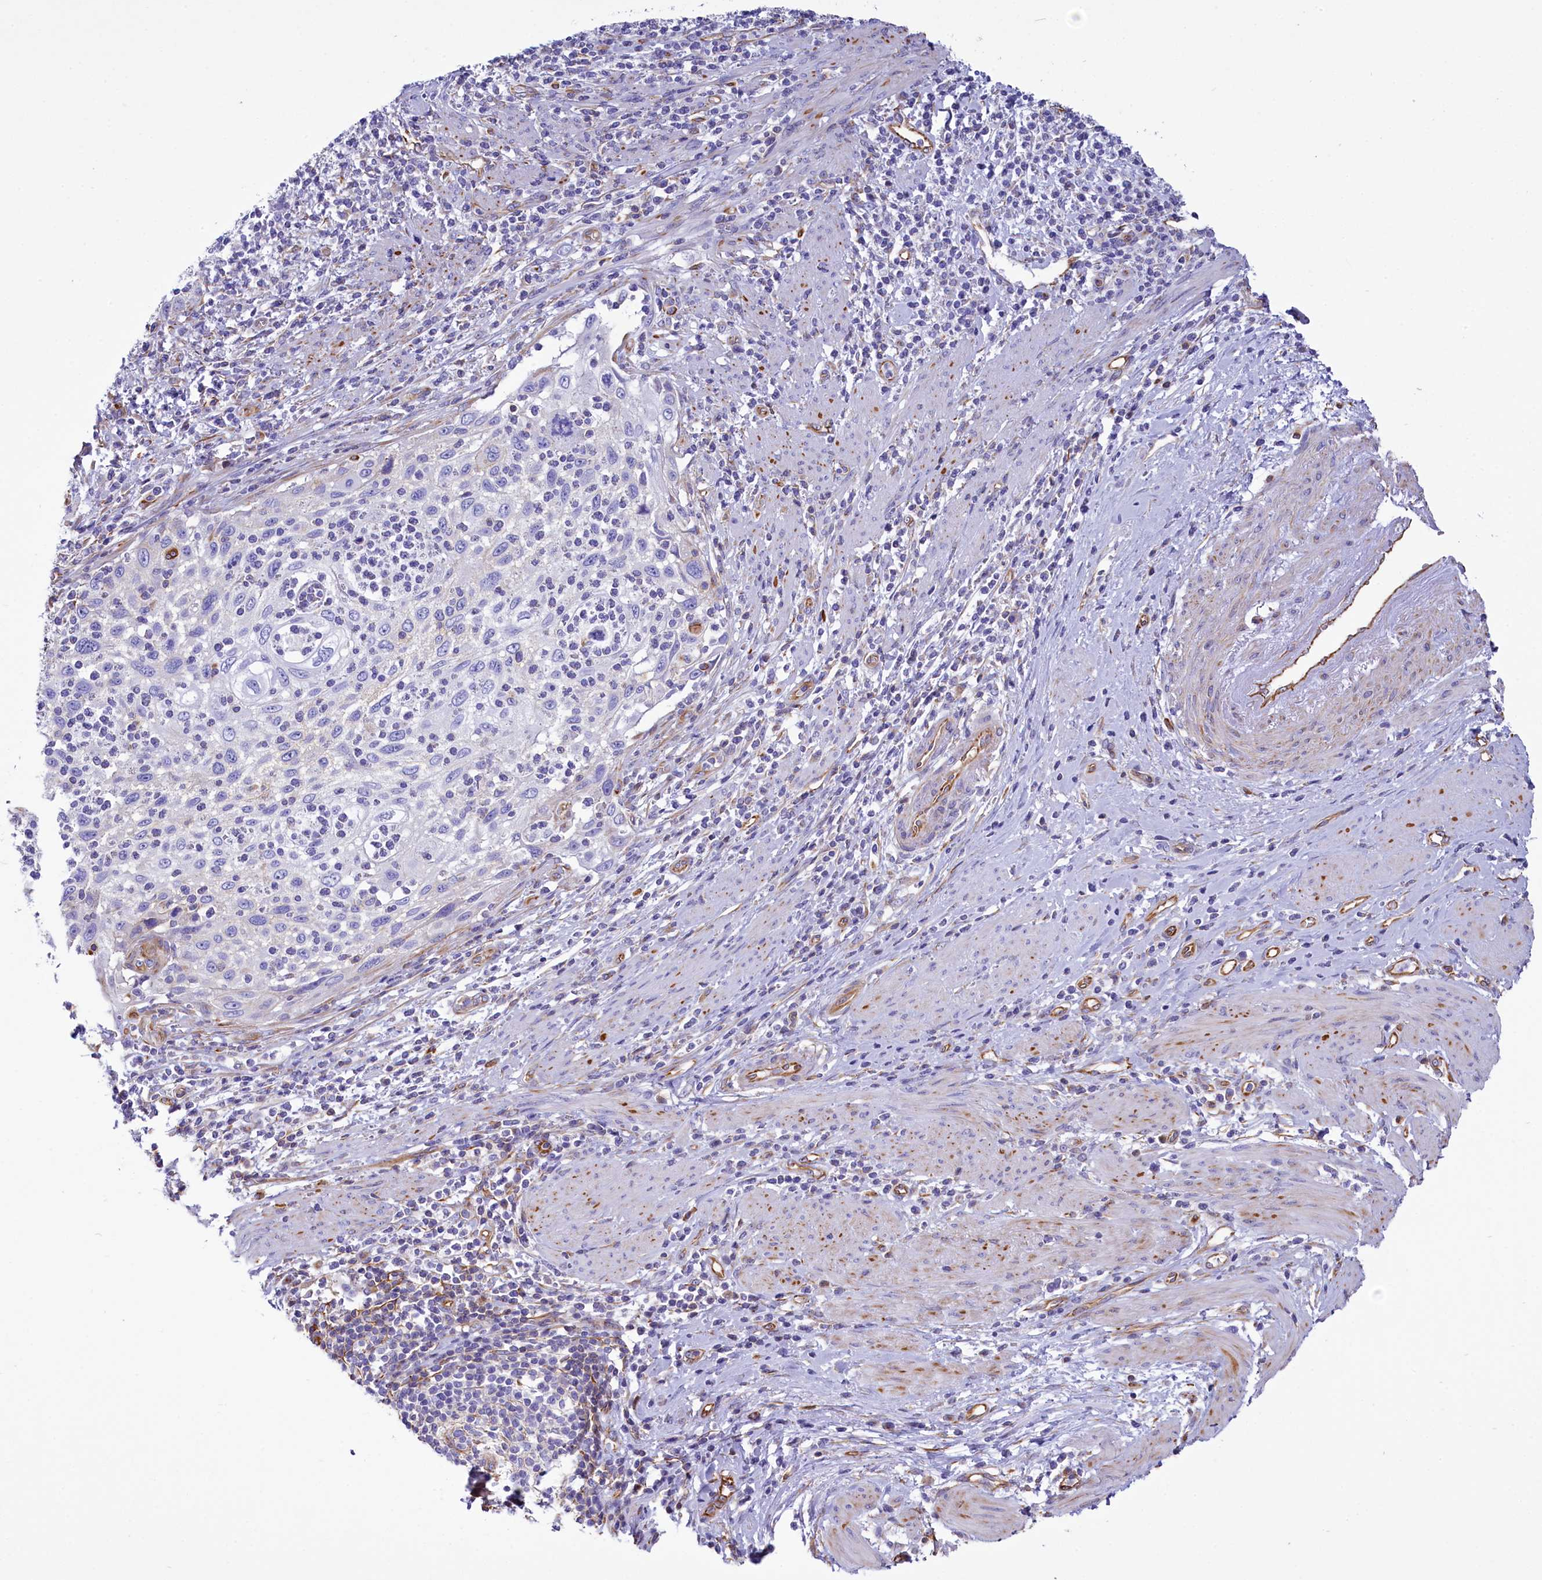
{"staining": {"intensity": "negative", "quantity": "none", "location": "none"}, "tissue": "cervical cancer", "cell_type": "Tumor cells", "image_type": "cancer", "snomed": [{"axis": "morphology", "description": "Squamous cell carcinoma, NOS"}, {"axis": "topography", "description": "Cervix"}], "caption": "IHC of cervical cancer exhibits no positivity in tumor cells.", "gene": "CD99", "patient": {"sex": "female", "age": 70}}